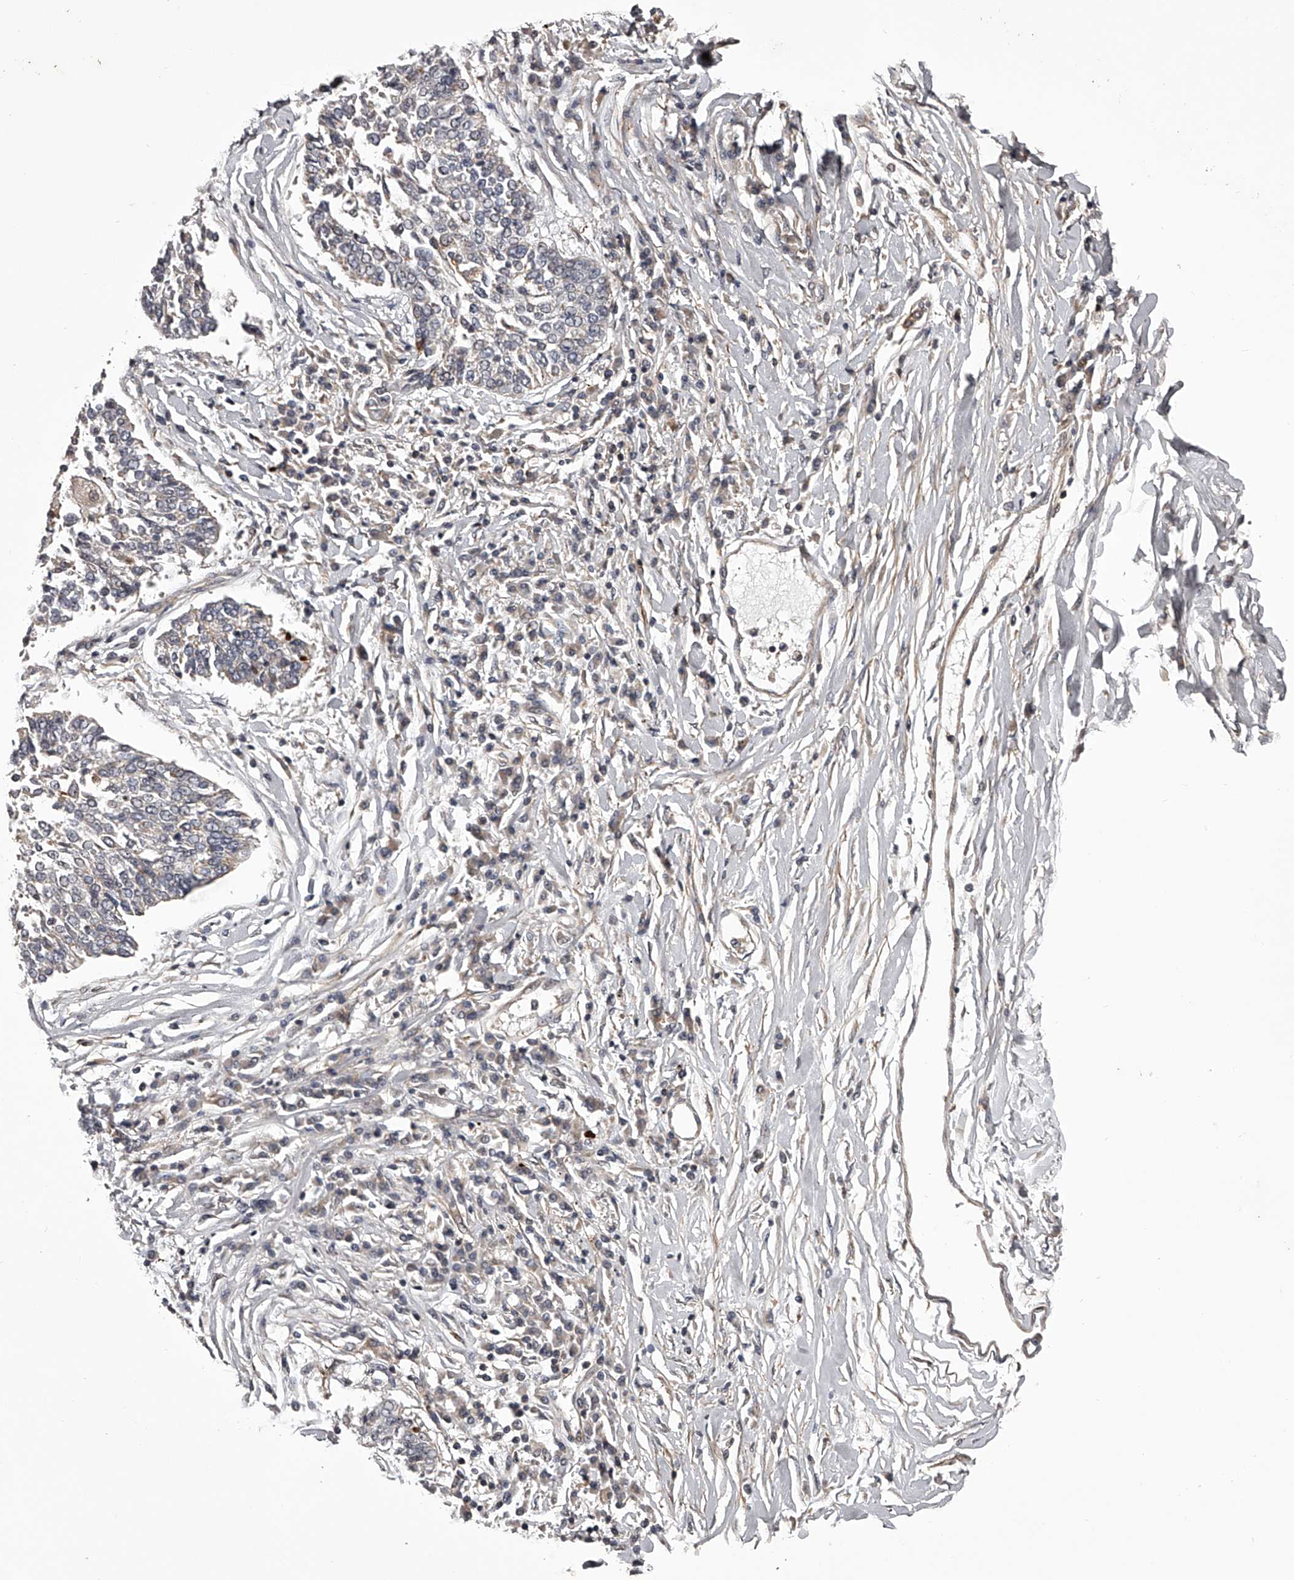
{"staining": {"intensity": "negative", "quantity": "none", "location": "none"}, "tissue": "lung cancer", "cell_type": "Tumor cells", "image_type": "cancer", "snomed": [{"axis": "morphology", "description": "Normal tissue, NOS"}, {"axis": "morphology", "description": "Squamous cell carcinoma, NOS"}, {"axis": "topography", "description": "Cartilage tissue"}, {"axis": "topography", "description": "Bronchus"}, {"axis": "topography", "description": "Lung"}, {"axis": "topography", "description": "Peripheral nerve tissue"}], "caption": "DAB immunohistochemical staining of human lung cancer (squamous cell carcinoma) reveals no significant staining in tumor cells.", "gene": "RRP36", "patient": {"sex": "female", "age": 49}}